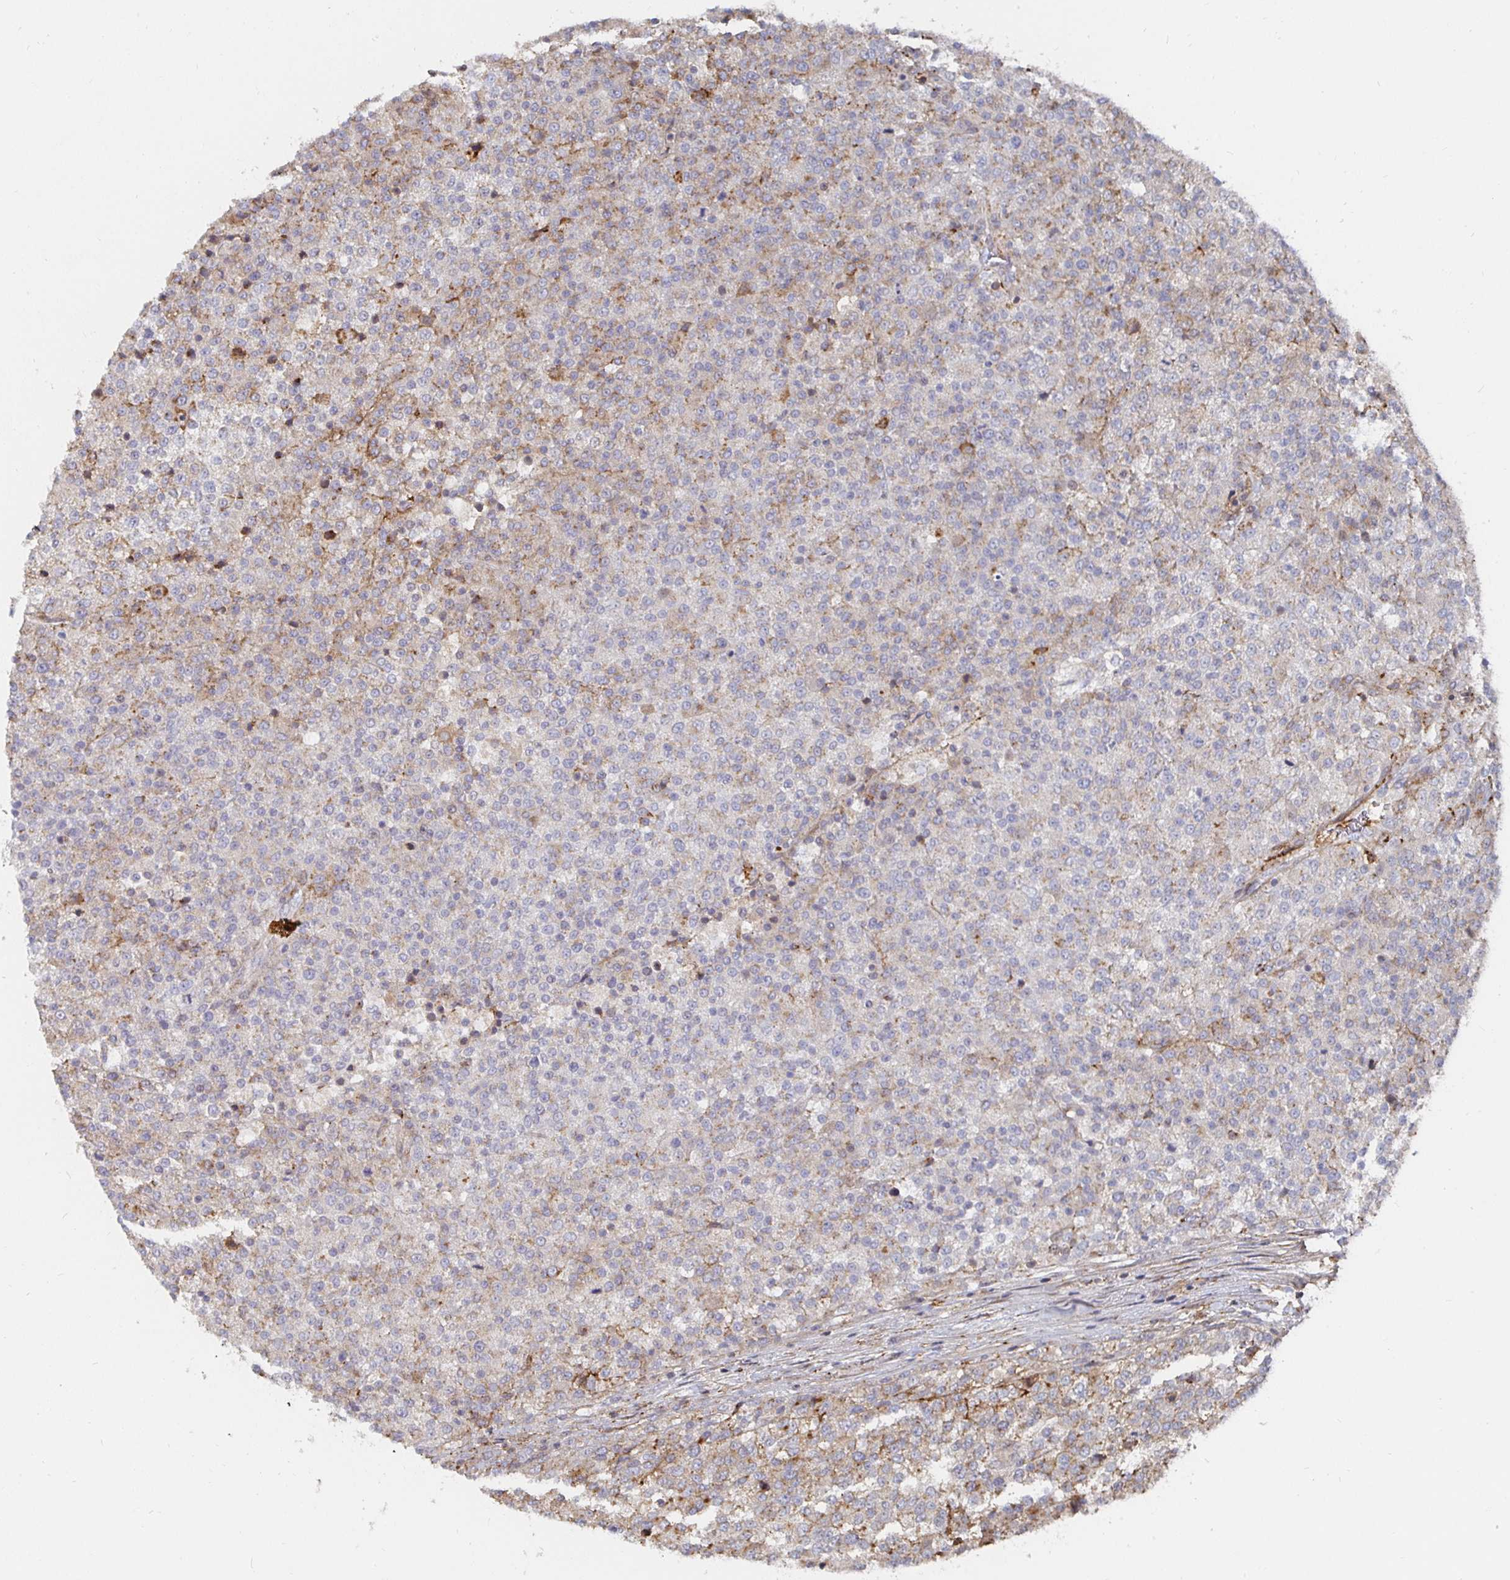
{"staining": {"intensity": "weak", "quantity": "25%-75%", "location": "cytoplasmic/membranous"}, "tissue": "testis cancer", "cell_type": "Tumor cells", "image_type": "cancer", "snomed": [{"axis": "morphology", "description": "Seminoma, NOS"}, {"axis": "topography", "description": "Testis"}], "caption": "Weak cytoplasmic/membranous positivity is present in approximately 25%-75% of tumor cells in seminoma (testis).", "gene": "GJA4", "patient": {"sex": "male", "age": 59}}